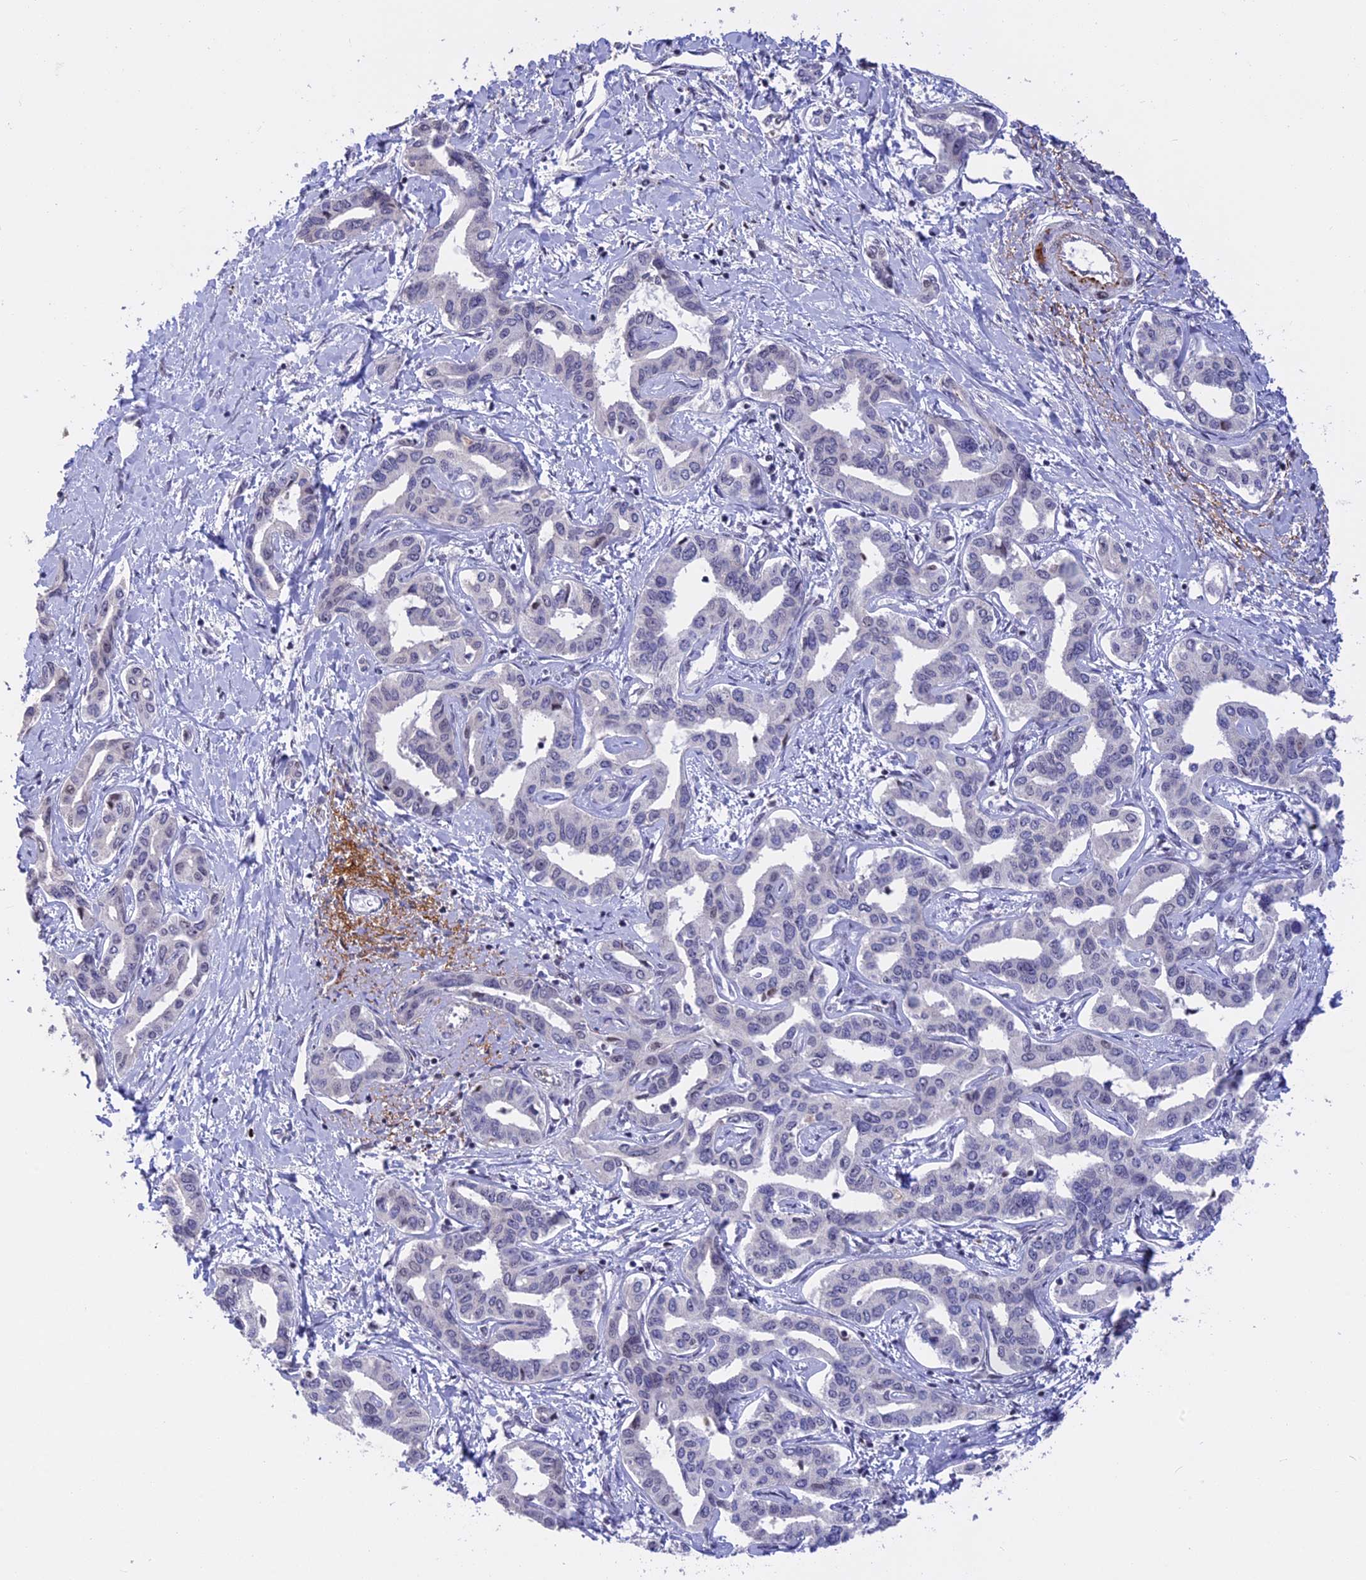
{"staining": {"intensity": "negative", "quantity": "none", "location": "none"}, "tissue": "liver cancer", "cell_type": "Tumor cells", "image_type": "cancer", "snomed": [{"axis": "morphology", "description": "Cholangiocarcinoma"}, {"axis": "topography", "description": "Liver"}], "caption": "Immunohistochemistry (IHC) photomicrograph of neoplastic tissue: liver cancer (cholangiocarcinoma) stained with DAB displays no significant protein positivity in tumor cells. (DAB (3,3'-diaminobenzidine) immunohistochemistry, high magnification).", "gene": "POLR2C", "patient": {"sex": "male", "age": 59}}